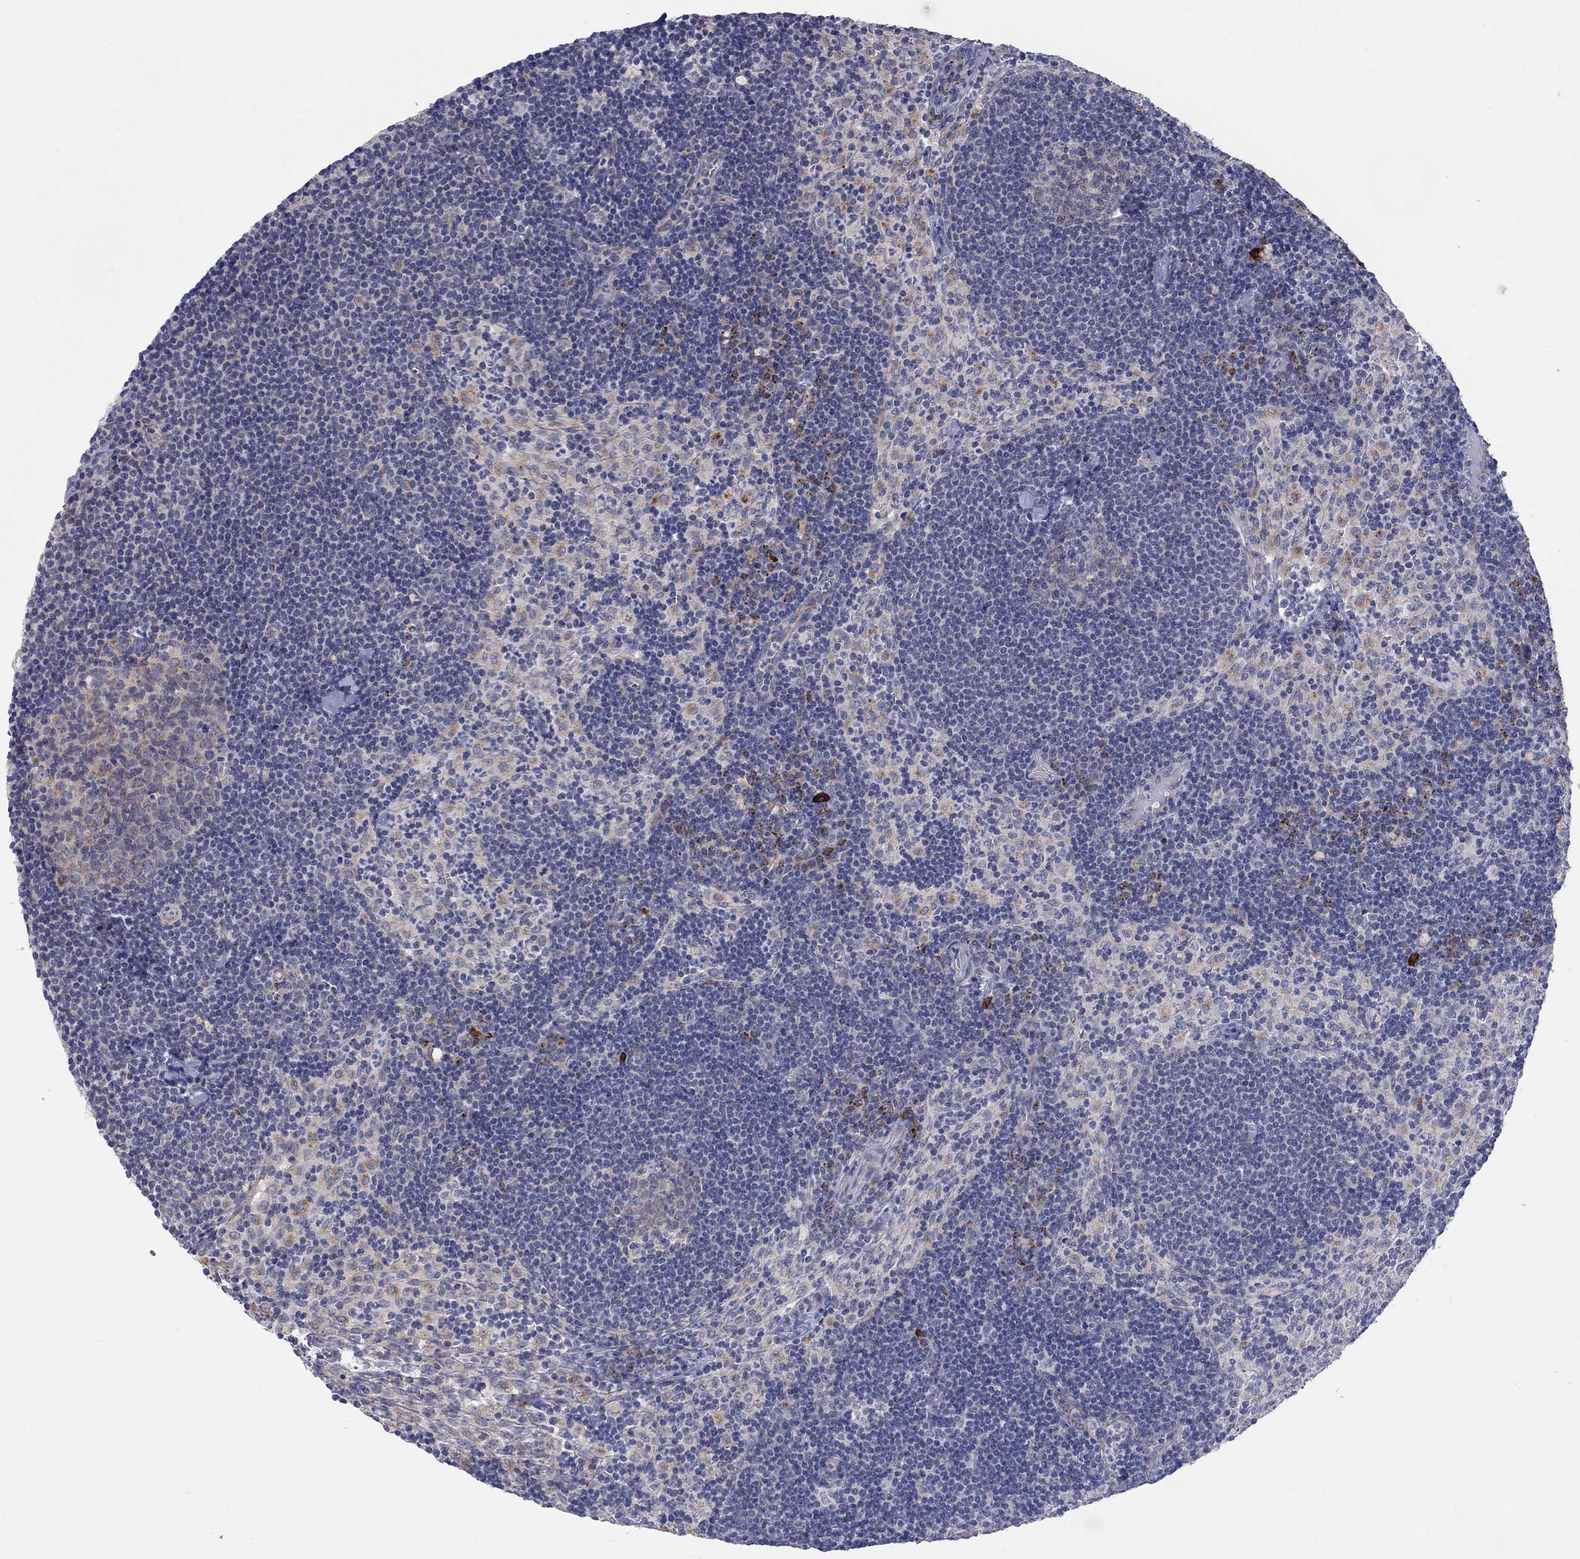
{"staining": {"intensity": "weak", "quantity": "<25%", "location": "cytoplasmic/membranous"}, "tissue": "lymph node", "cell_type": "Germinal center cells", "image_type": "normal", "snomed": [{"axis": "morphology", "description": "Normal tissue, NOS"}, {"axis": "topography", "description": "Lymph node"}], "caption": "Lymph node stained for a protein using immunohistochemistry demonstrates no positivity germinal center cells.", "gene": "BCO2", "patient": {"sex": "female", "age": 34}}